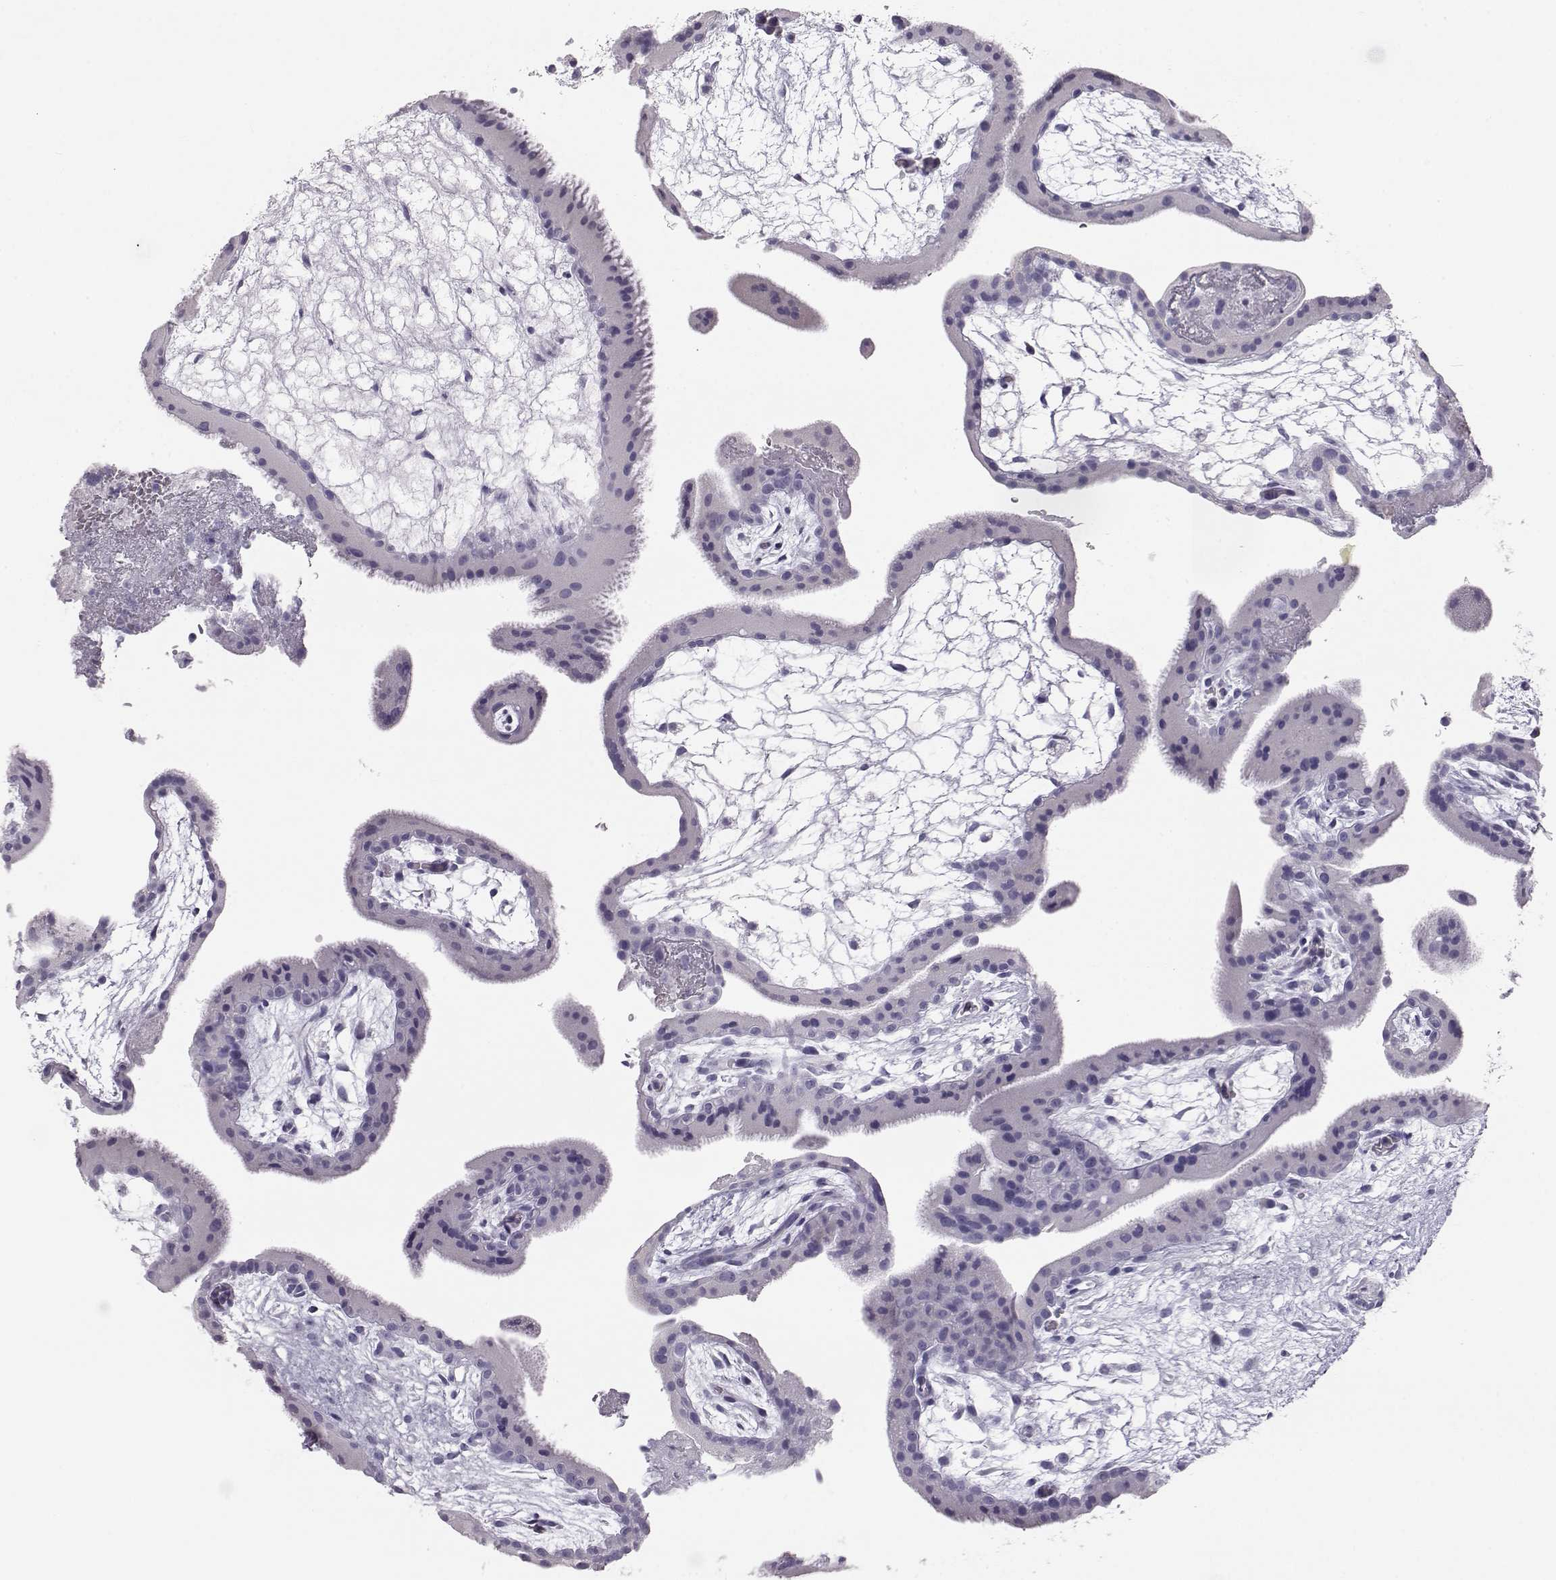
{"staining": {"intensity": "negative", "quantity": "none", "location": "none"}, "tissue": "placenta", "cell_type": "Decidual cells", "image_type": "normal", "snomed": [{"axis": "morphology", "description": "Normal tissue, NOS"}, {"axis": "topography", "description": "Placenta"}], "caption": "IHC histopathology image of unremarkable placenta stained for a protein (brown), which exhibits no staining in decidual cells.", "gene": "ITLN1", "patient": {"sex": "female", "age": 19}}